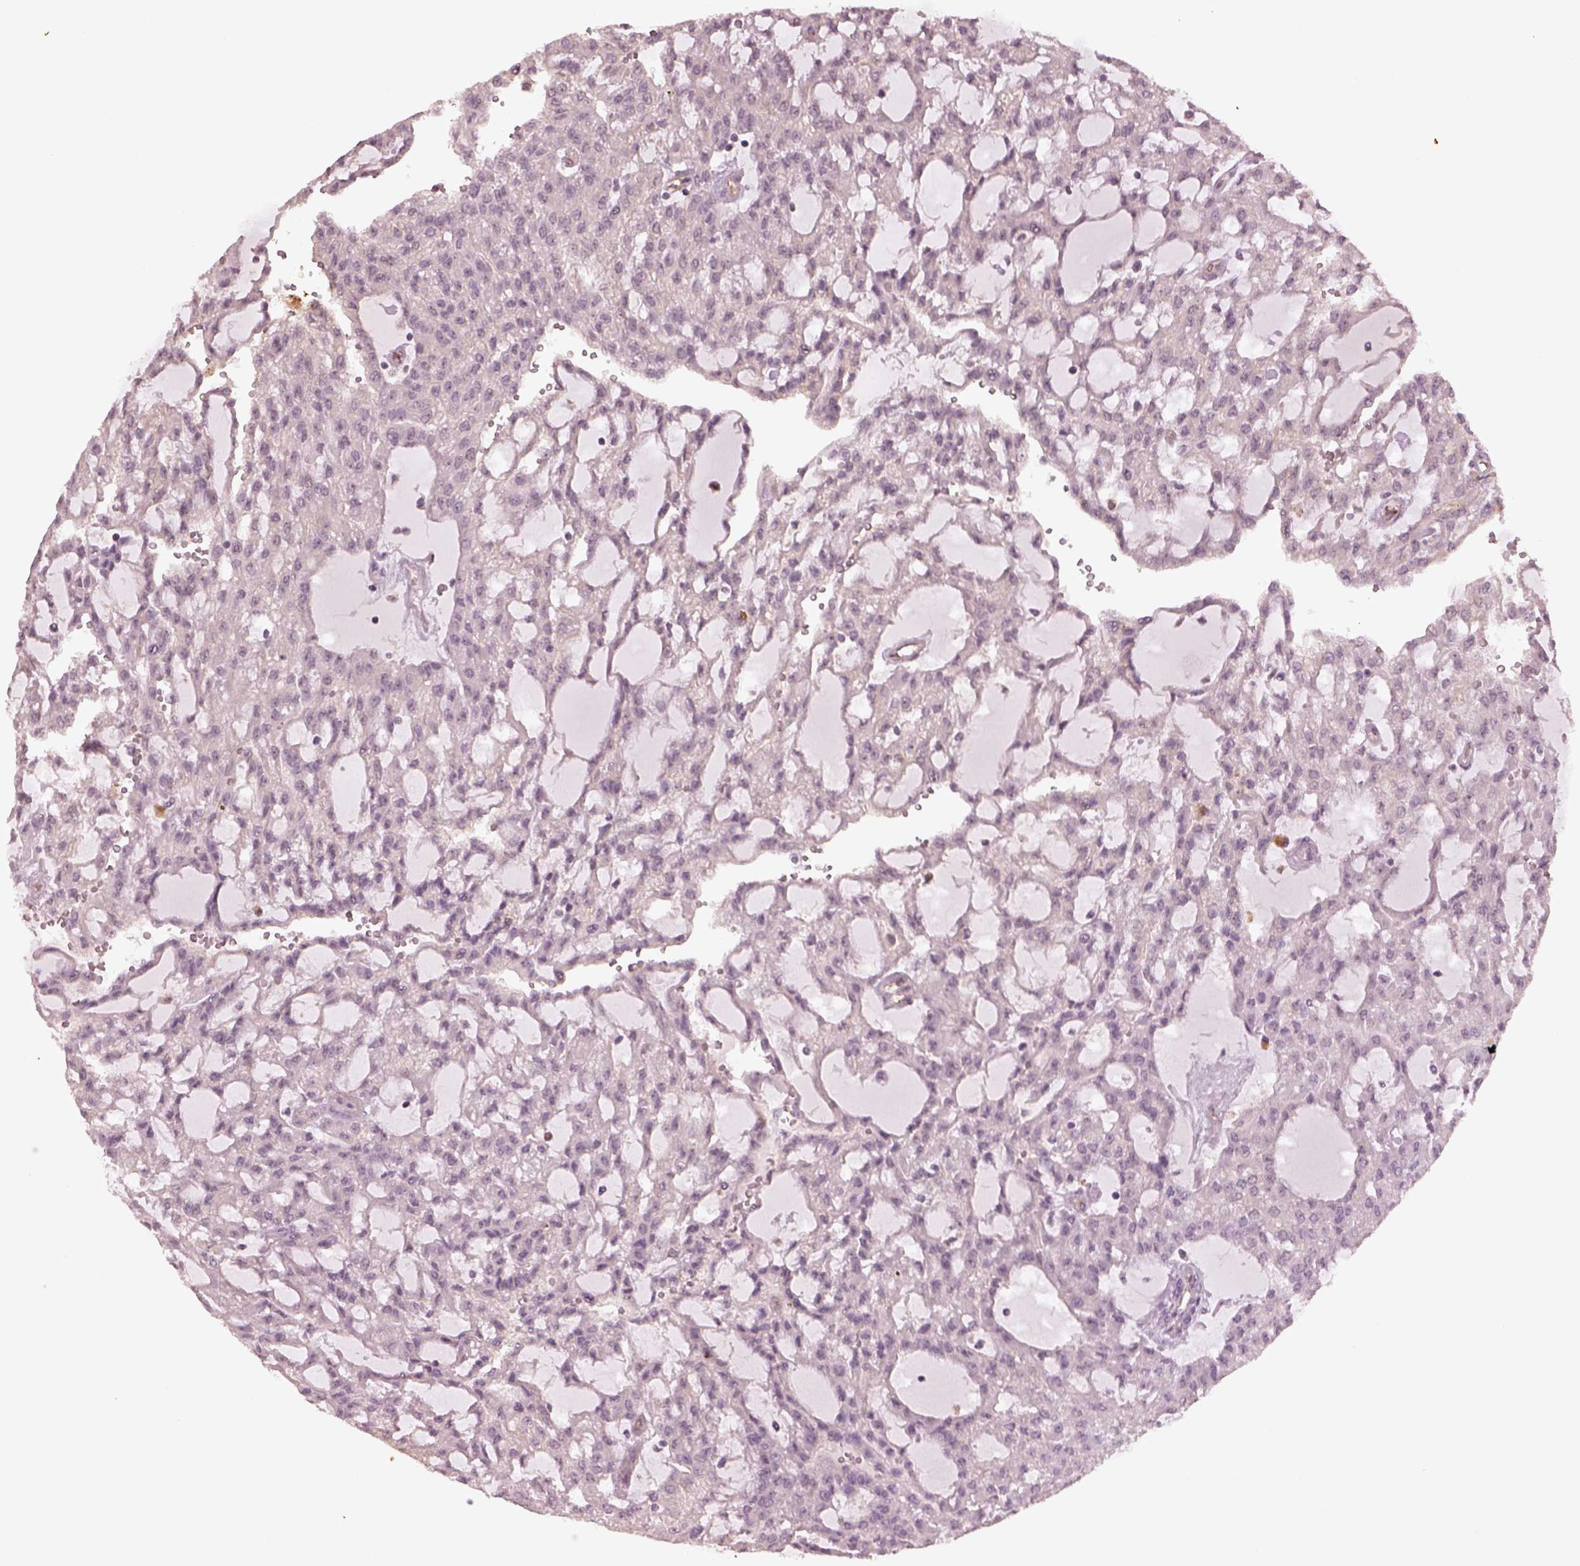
{"staining": {"intensity": "negative", "quantity": "none", "location": "none"}, "tissue": "renal cancer", "cell_type": "Tumor cells", "image_type": "cancer", "snomed": [{"axis": "morphology", "description": "Adenocarcinoma, NOS"}, {"axis": "topography", "description": "Kidney"}], "caption": "Renal adenocarcinoma was stained to show a protein in brown. There is no significant positivity in tumor cells.", "gene": "GNRH1", "patient": {"sex": "male", "age": 63}}